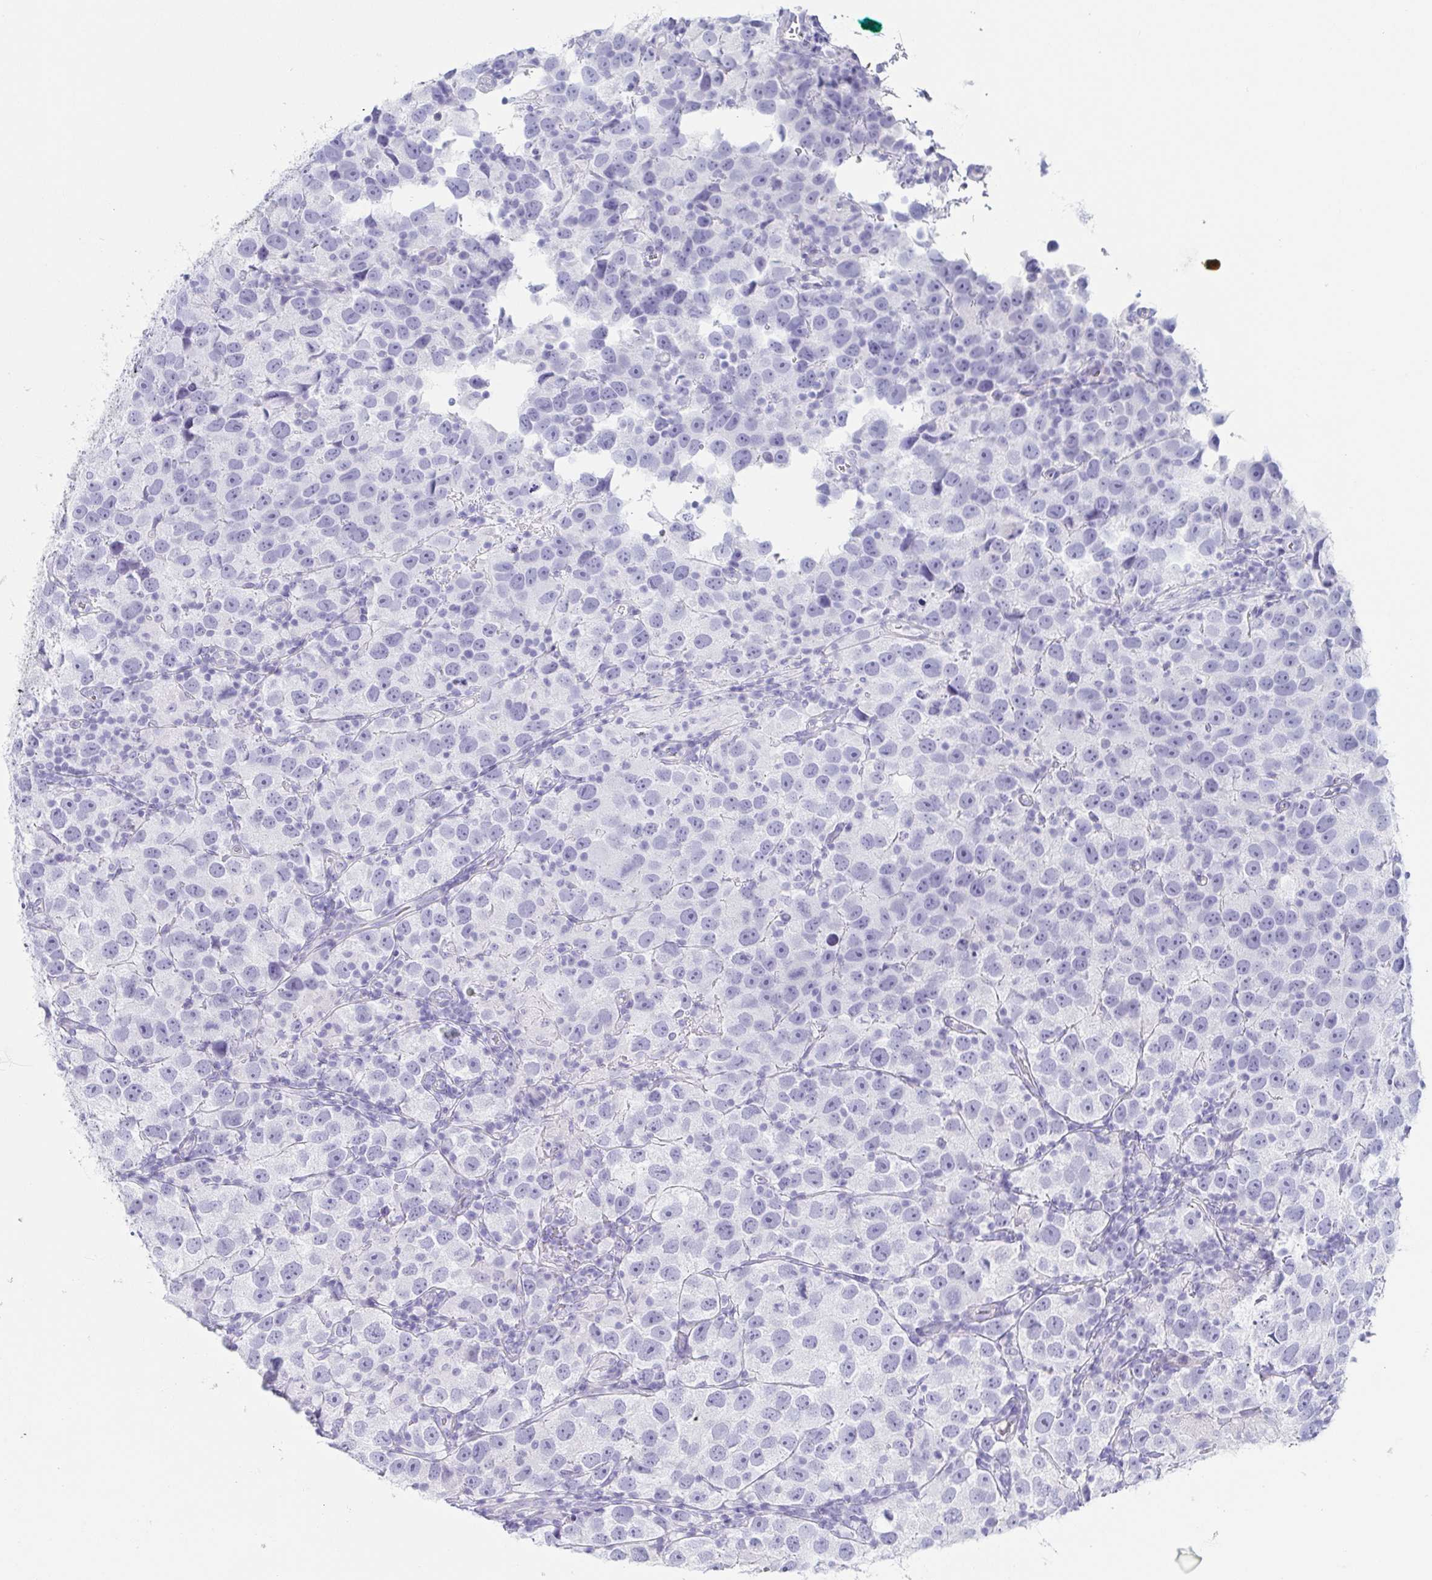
{"staining": {"intensity": "negative", "quantity": "none", "location": "none"}, "tissue": "testis cancer", "cell_type": "Tumor cells", "image_type": "cancer", "snomed": [{"axis": "morphology", "description": "Seminoma, NOS"}, {"axis": "topography", "description": "Testis"}], "caption": "An immunohistochemistry photomicrograph of testis cancer (seminoma) is shown. There is no staining in tumor cells of testis cancer (seminoma).", "gene": "PRR4", "patient": {"sex": "male", "age": 26}}